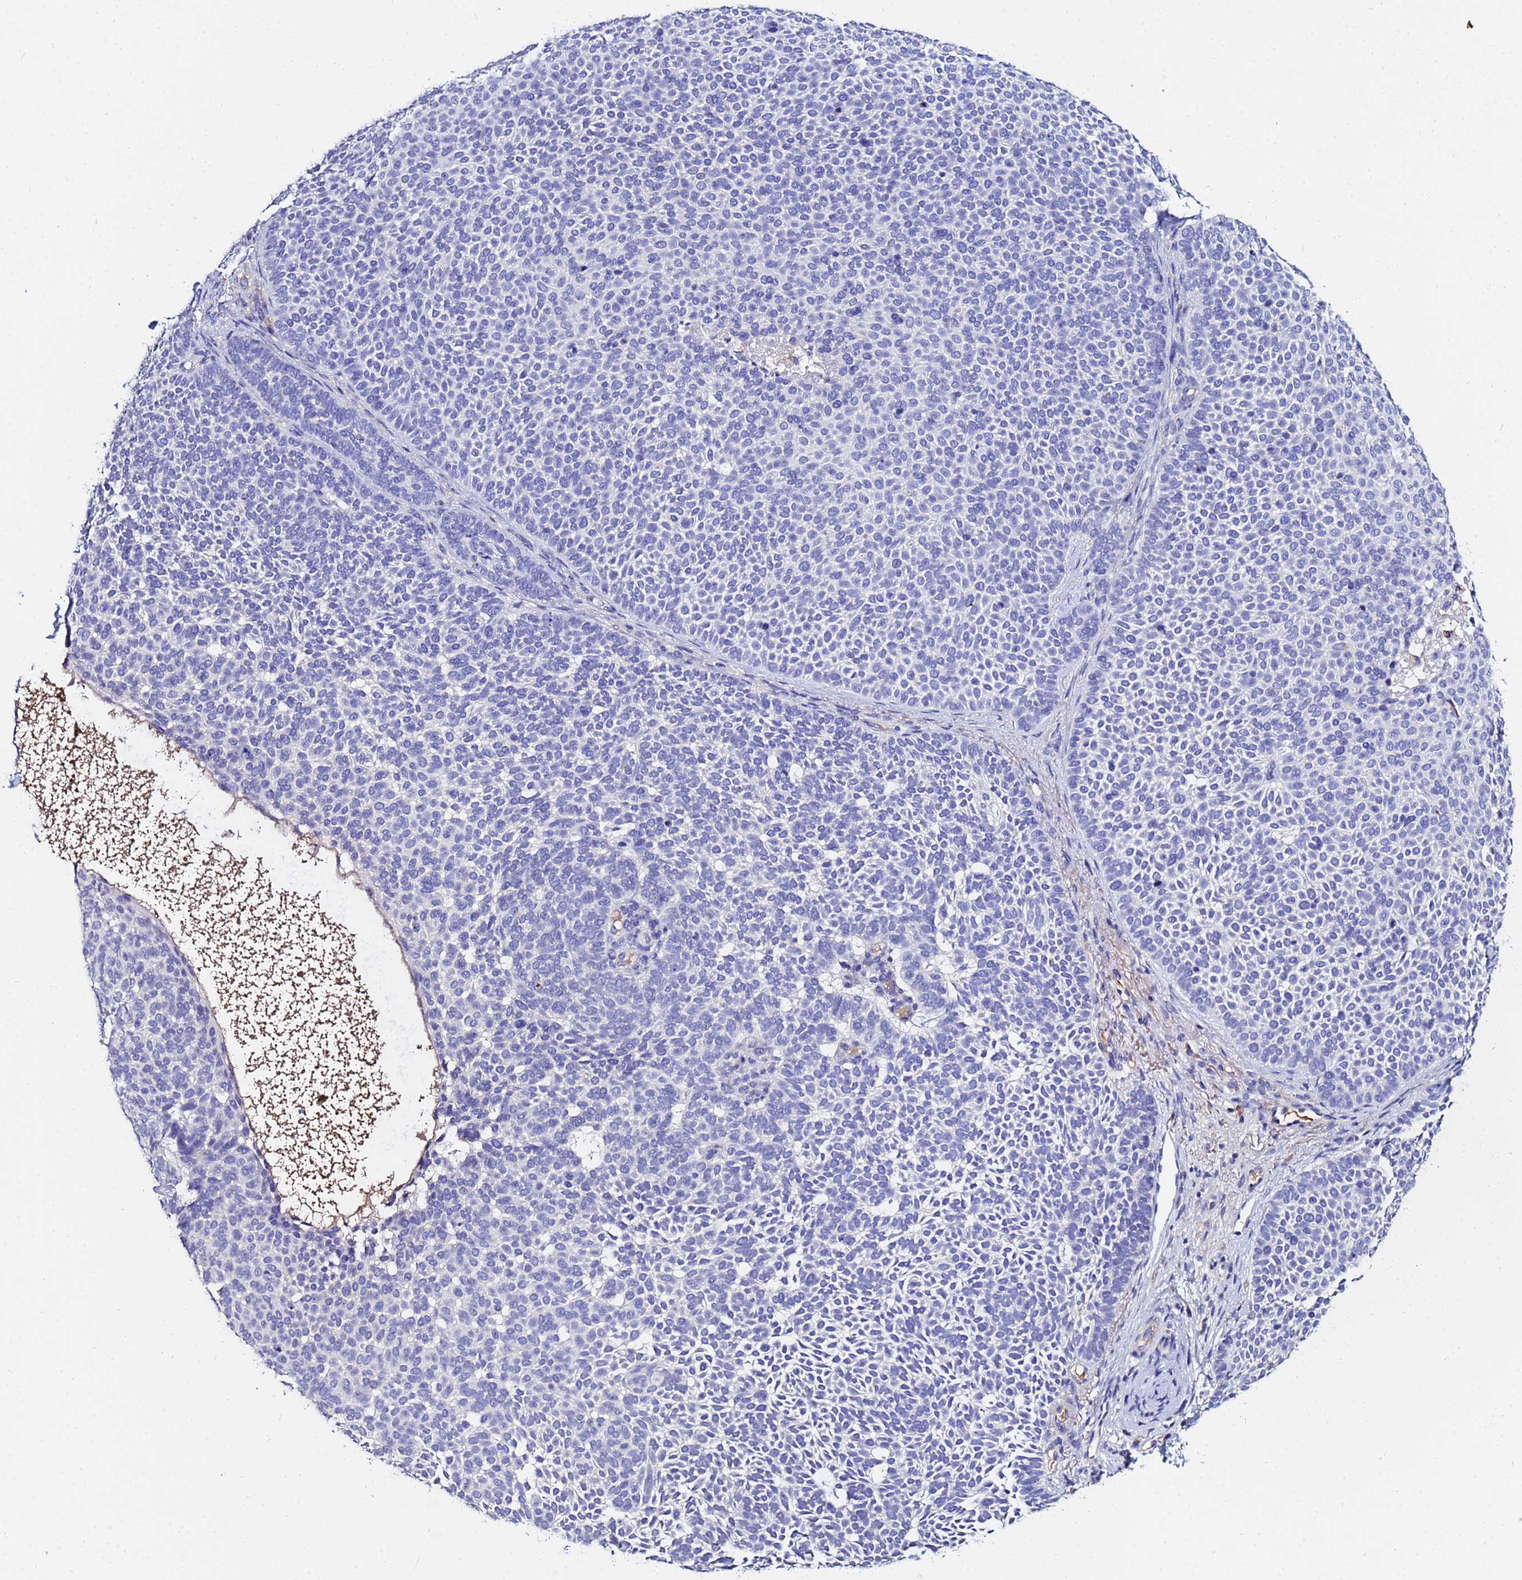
{"staining": {"intensity": "negative", "quantity": "none", "location": "none"}, "tissue": "skin cancer", "cell_type": "Tumor cells", "image_type": "cancer", "snomed": [{"axis": "morphology", "description": "Basal cell carcinoma"}, {"axis": "topography", "description": "Skin"}], "caption": "This is an immunohistochemistry image of human skin cancer. There is no staining in tumor cells.", "gene": "TUBAL3", "patient": {"sex": "female", "age": 77}}